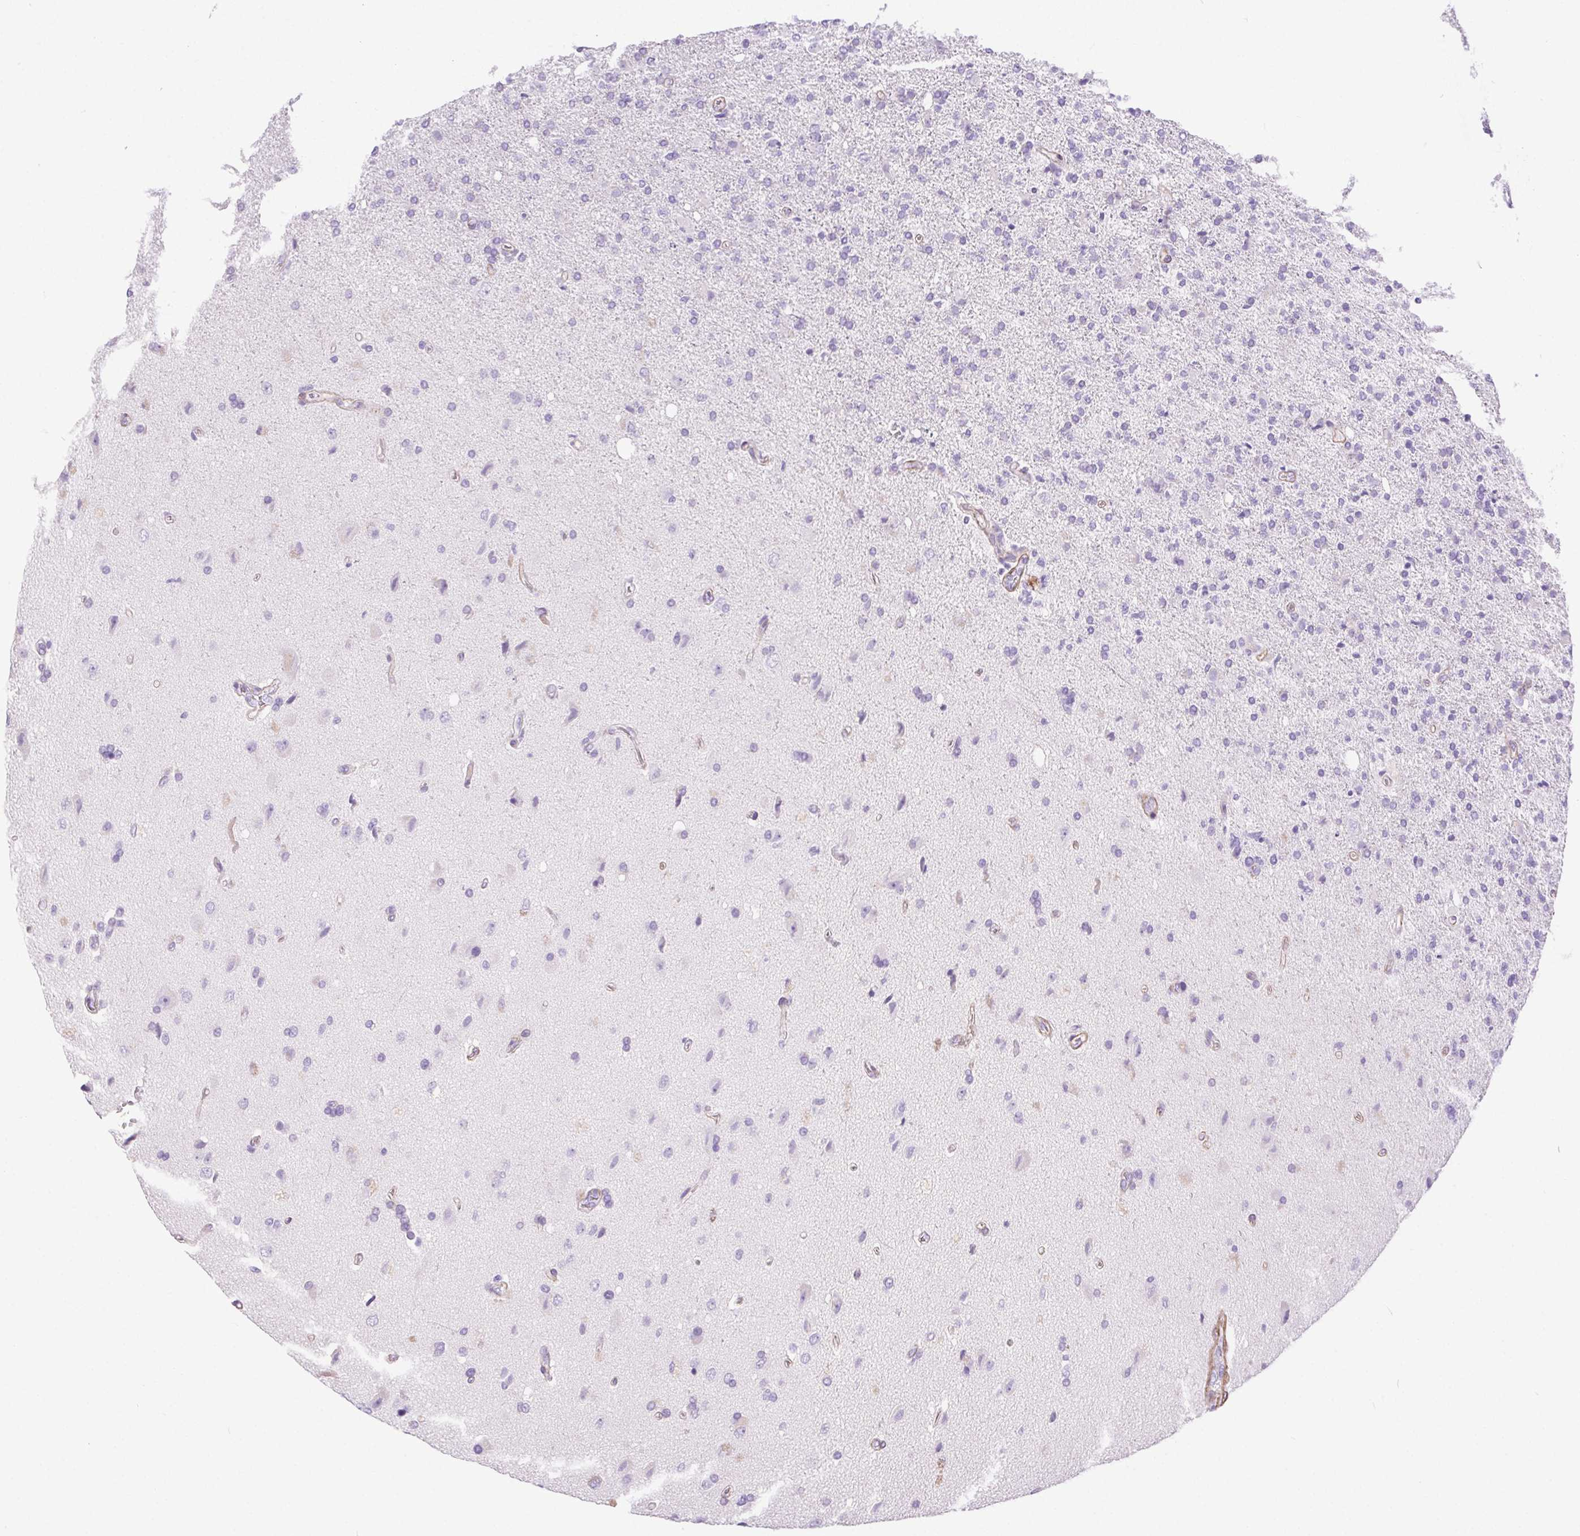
{"staining": {"intensity": "negative", "quantity": "none", "location": "none"}, "tissue": "glioma", "cell_type": "Tumor cells", "image_type": "cancer", "snomed": [{"axis": "morphology", "description": "Glioma, malignant, High grade"}, {"axis": "topography", "description": "Cerebral cortex"}], "caption": "High power microscopy histopathology image of an immunohistochemistry (IHC) micrograph of high-grade glioma (malignant), revealing no significant positivity in tumor cells.", "gene": "SHCBP1L", "patient": {"sex": "male", "age": 70}}